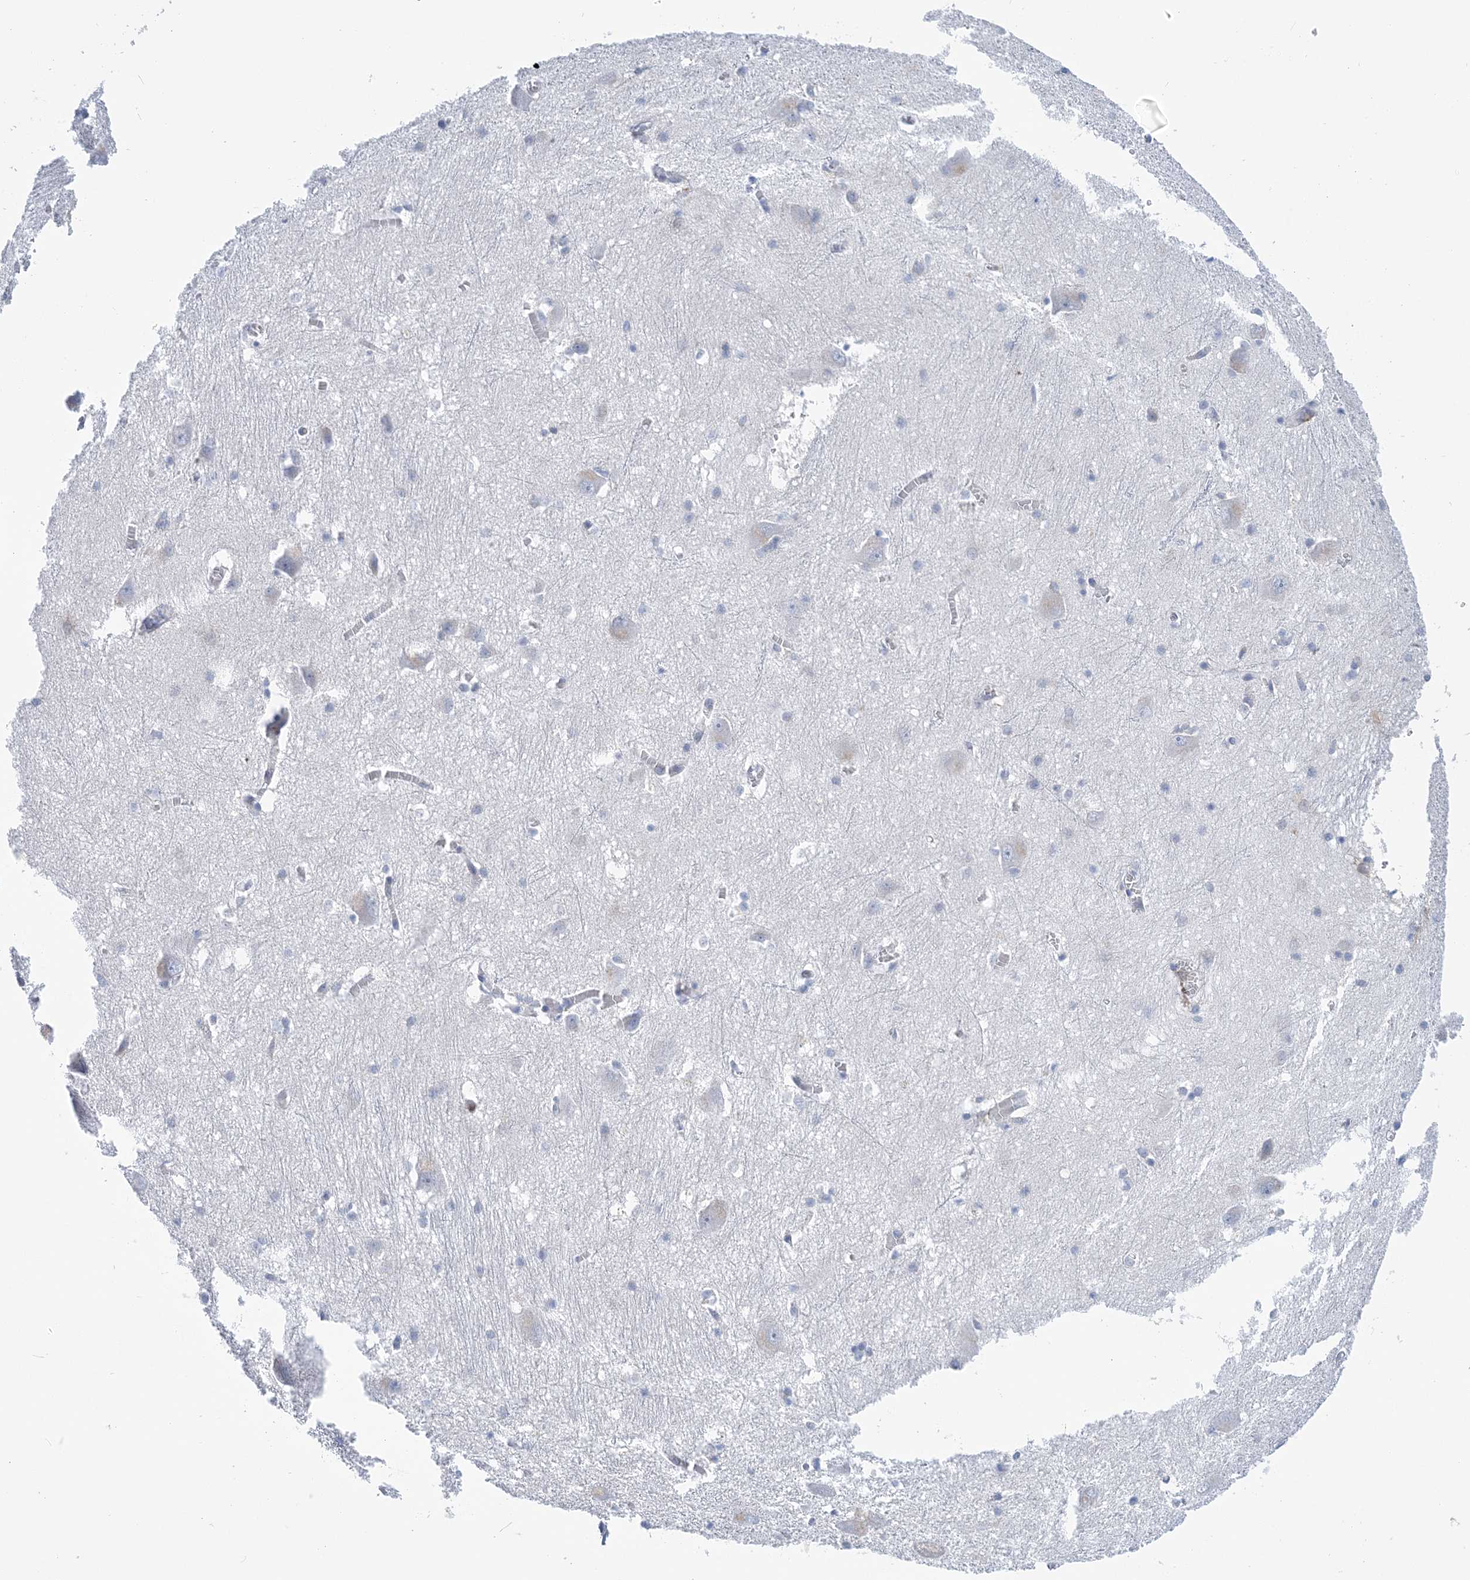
{"staining": {"intensity": "negative", "quantity": "none", "location": "none"}, "tissue": "caudate", "cell_type": "Glial cells", "image_type": "normal", "snomed": [{"axis": "morphology", "description": "Normal tissue, NOS"}, {"axis": "topography", "description": "Lateral ventricle wall"}], "caption": "This image is of unremarkable caudate stained with immunohistochemistry (IHC) to label a protein in brown with the nuclei are counter-stained blue. There is no expression in glial cells.", "gene": "PLEKHG4B", "patient": {"sex": "male", "age": 37}}